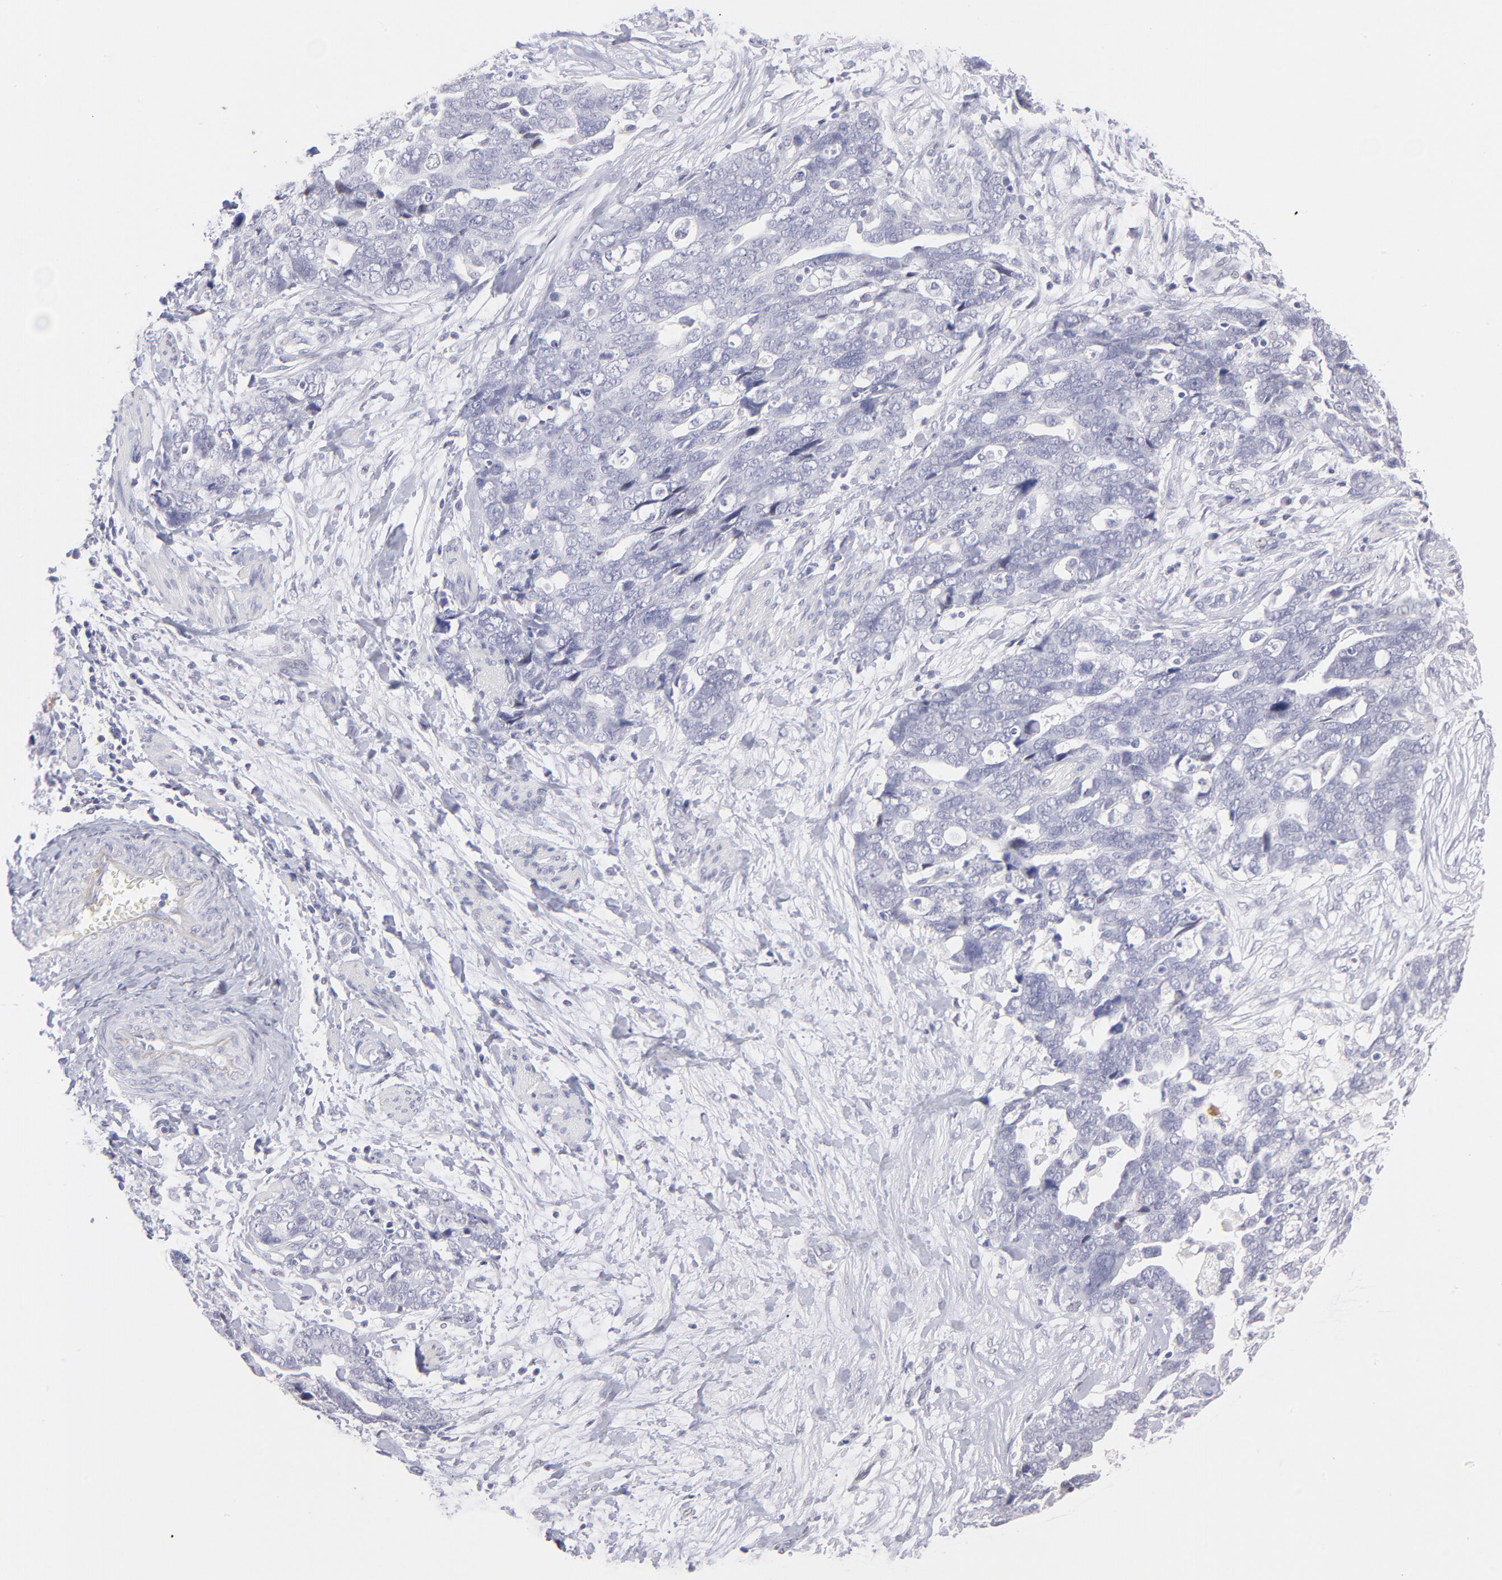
{"staining": {"intensity": "negative", "quantity": "none", "location": "none"}, "tissue": "ovarian cancer", "cell_type": "Tumor cells", "image_type": "cancer", "snomed": [{"axis": "morphology", "description": "Normal tissue, NOS"}, {"axis": "morphology", "description": "Cystadenocarcinoma, serous, NOS"}, {"axis": "topography", "description": "Fallopian tube"}, {"axis": "topography", "description": "Ovary"}], "caption": "An immunohistochemistry (IHC) photomicrograph of ovarian serous cystadenocarcinoma is shown. There is no staining in tumor cells of ovarian serous cystadenocarcinoma. The staining was performed using DAB (3,3'-diaminobenzidine) to visualize the protein expression in brown, while the nuclei were stained in blue with hematoxylin (Magnification: 20x).", "gene": "LTB4R", "patient": {"sex": "female", "age": 56}}